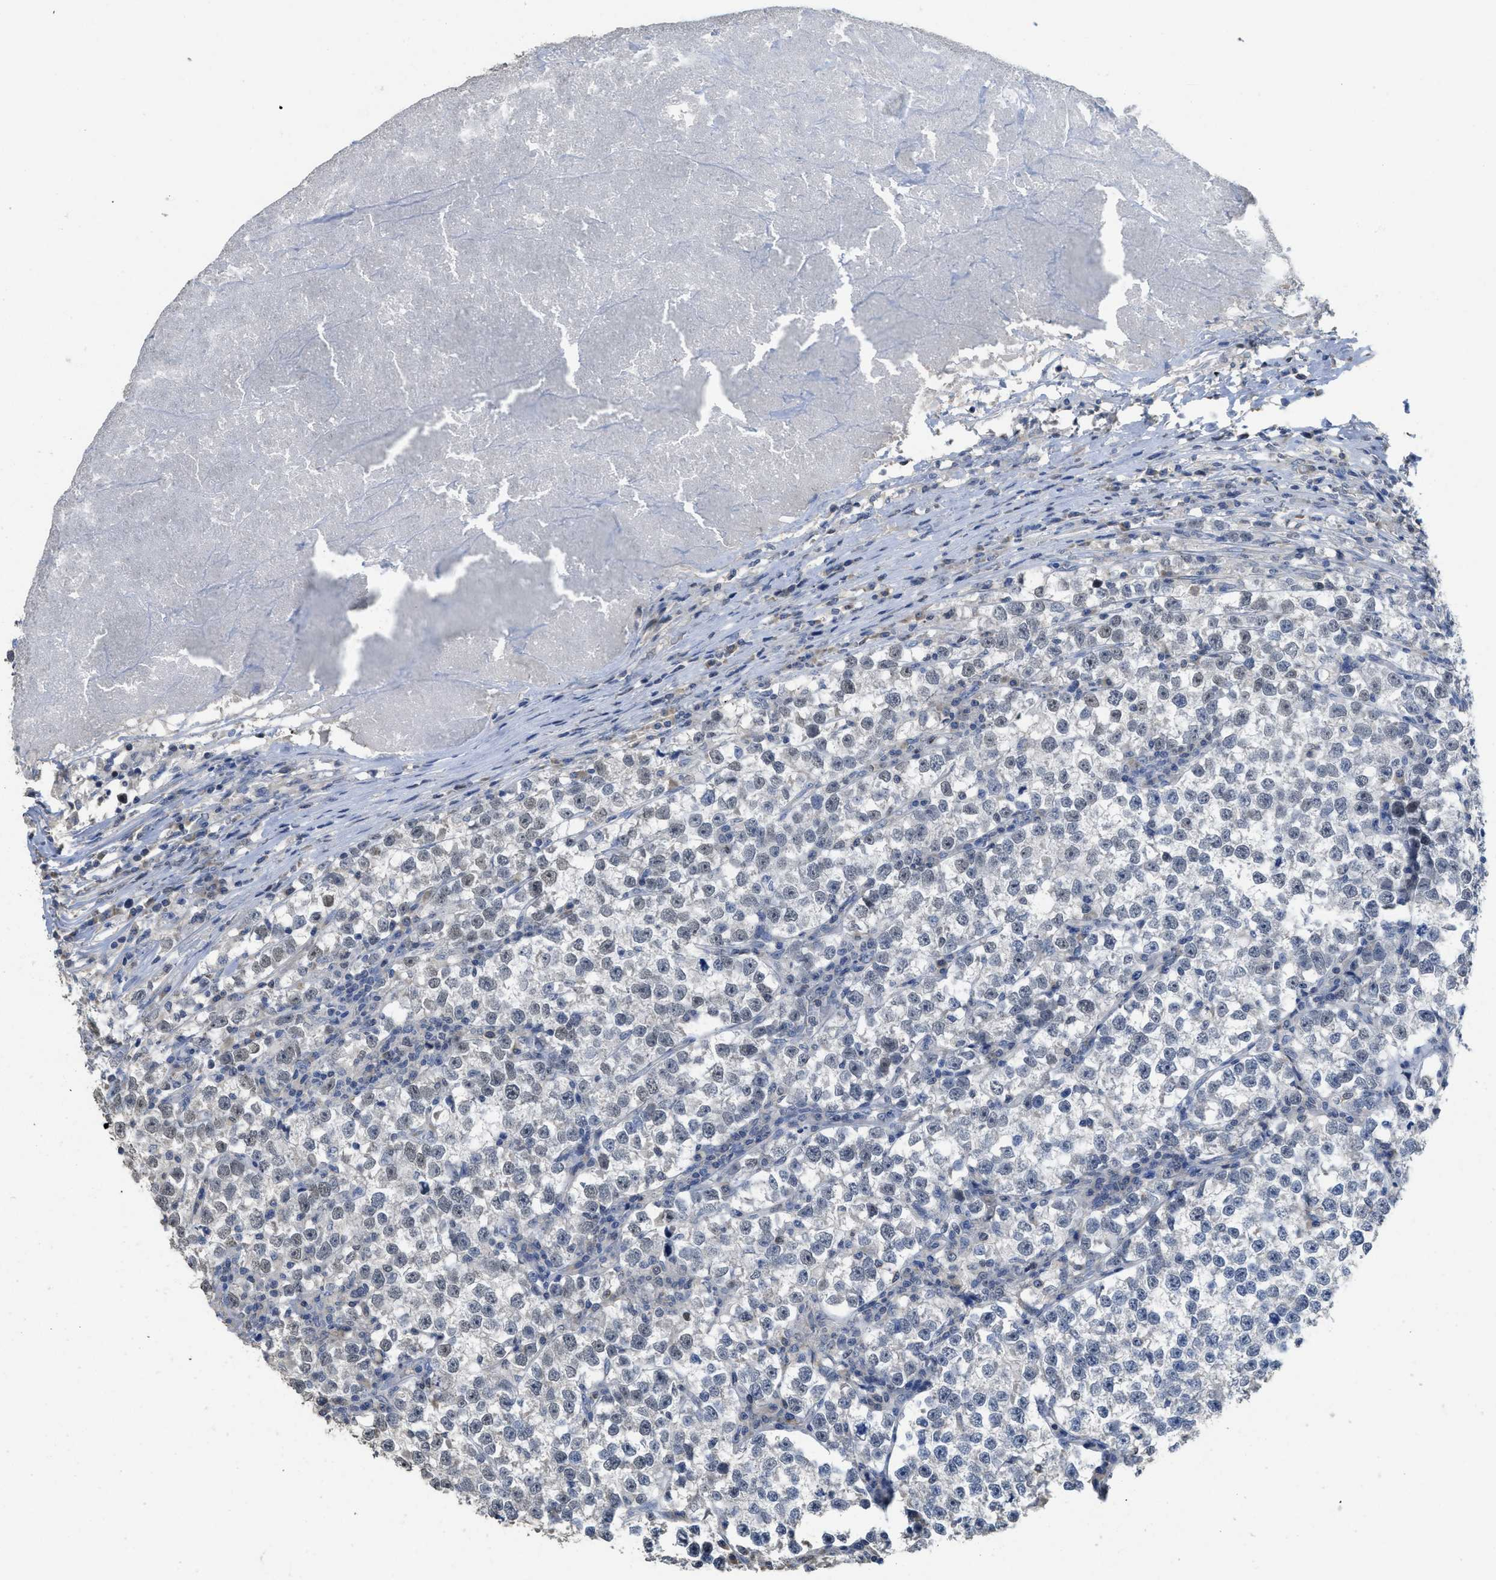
{"staining": {"intensity": "weak", "quantity": "<25%", "location": "nuclear"}, "tissue": "testis cancer", "cell_type": "Tumor cells", "image_type": "cancer", "snomed": [{"axis": "morphology", "description": "Normal tissue, NOS"}, {"axis": "morphology", "description": "Seminoma, NOS"}, {"axis": "topography", "description": "Testis"}], "caption": "This image is of testis cancer (seminoma) stained with immunohistochemistry to label a protein in brown with the nuclei are counter-stained blue. There is no positivity in tumor cells.", "gene": "SFXN2", "patient": {"sex": "male", "age": 43}}